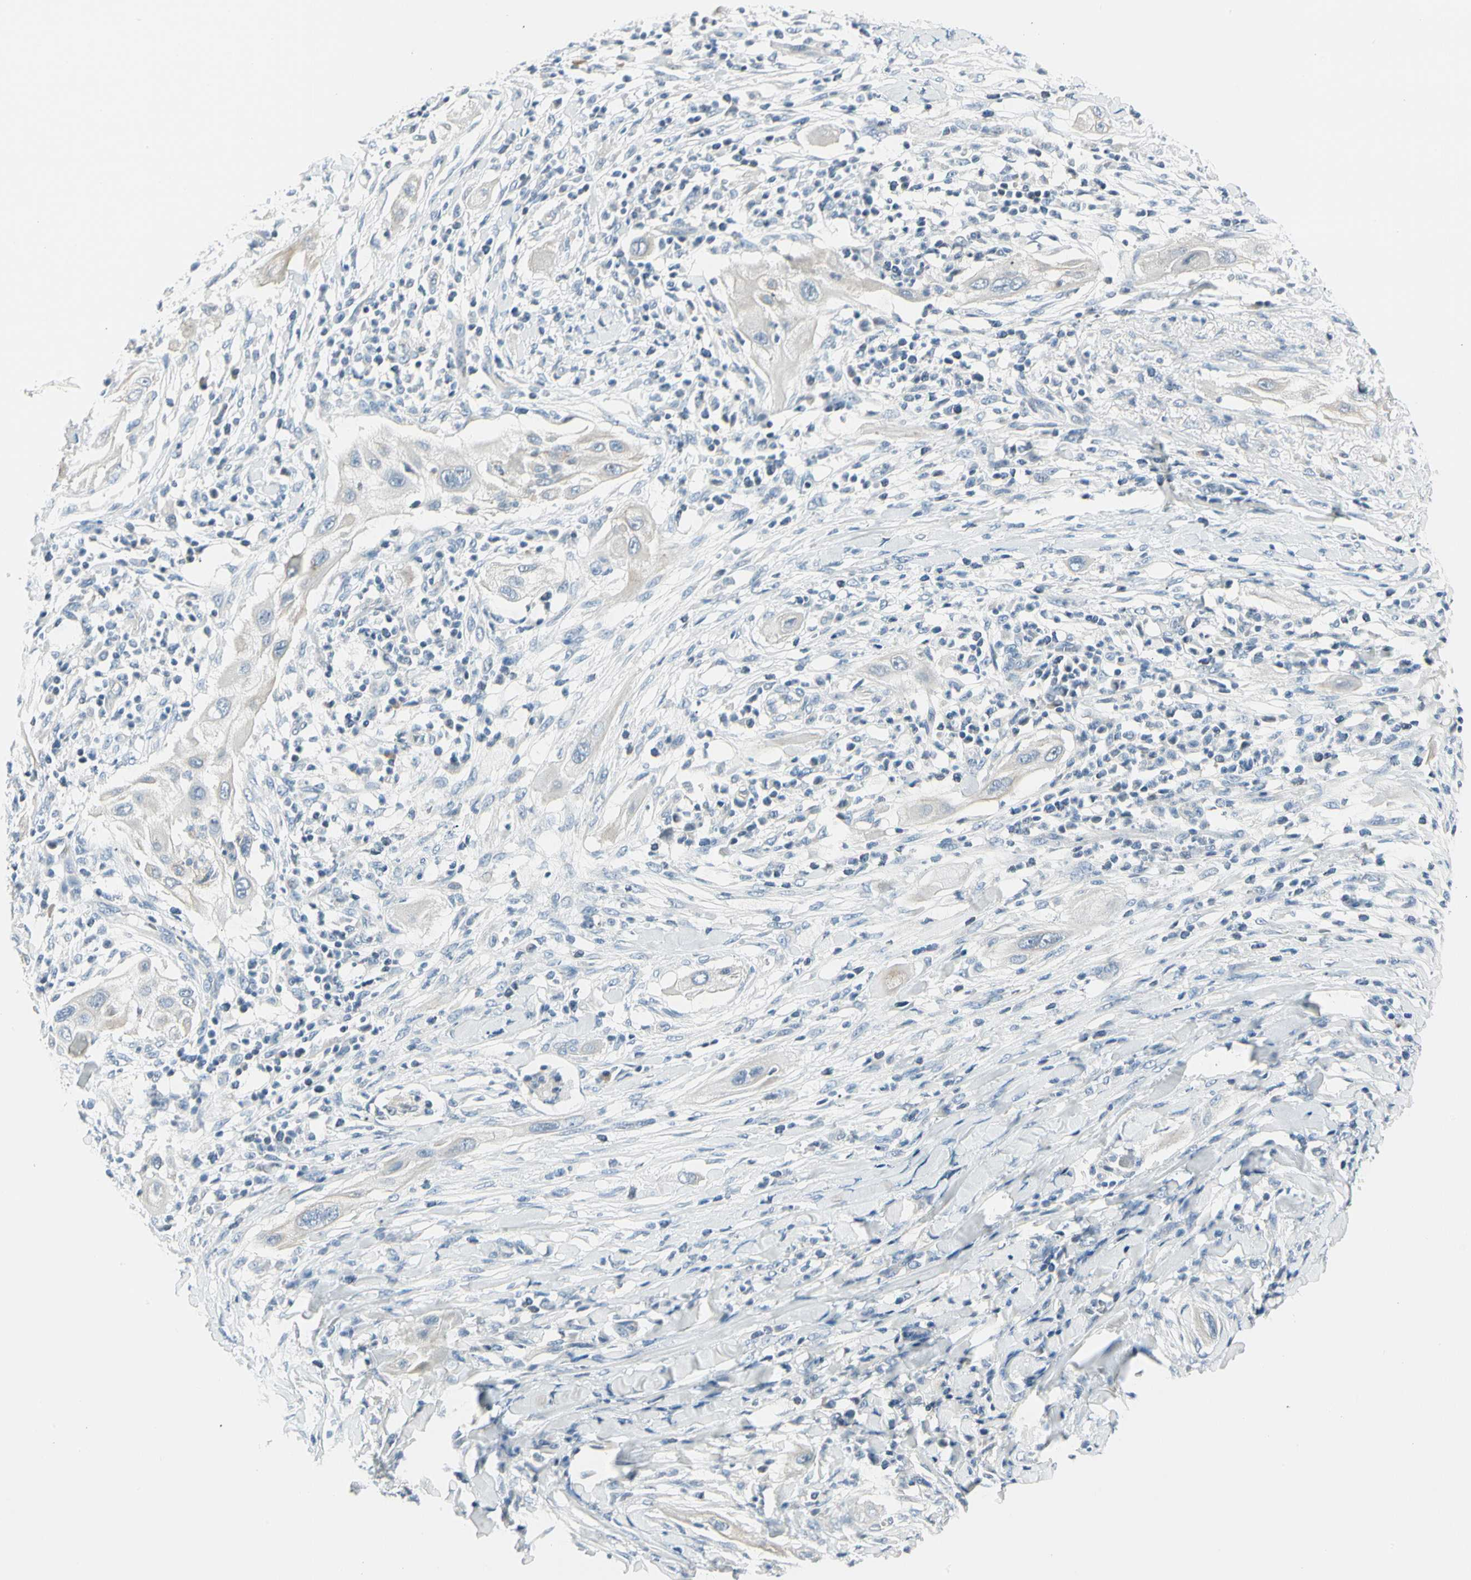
{"staining": {"intensity": "negative", "quantity": "none", "location": "none"}, "tissue": "lung cancer", "cell_type": "Tumor cells", "image_type": "cancer", "snomed": [{"axis": "morphology", "description": "Squamous cell carcinoma, NOS"}, {"axis": "topography", "description": "Lung"}], "caption": "Human lung squamous cell carcinoma stained for a protein using immunohistochemistry shows no positivity in tumor cells.", "gene": "SLC6A15", "patient": {"sex": "female", "age": 47}}